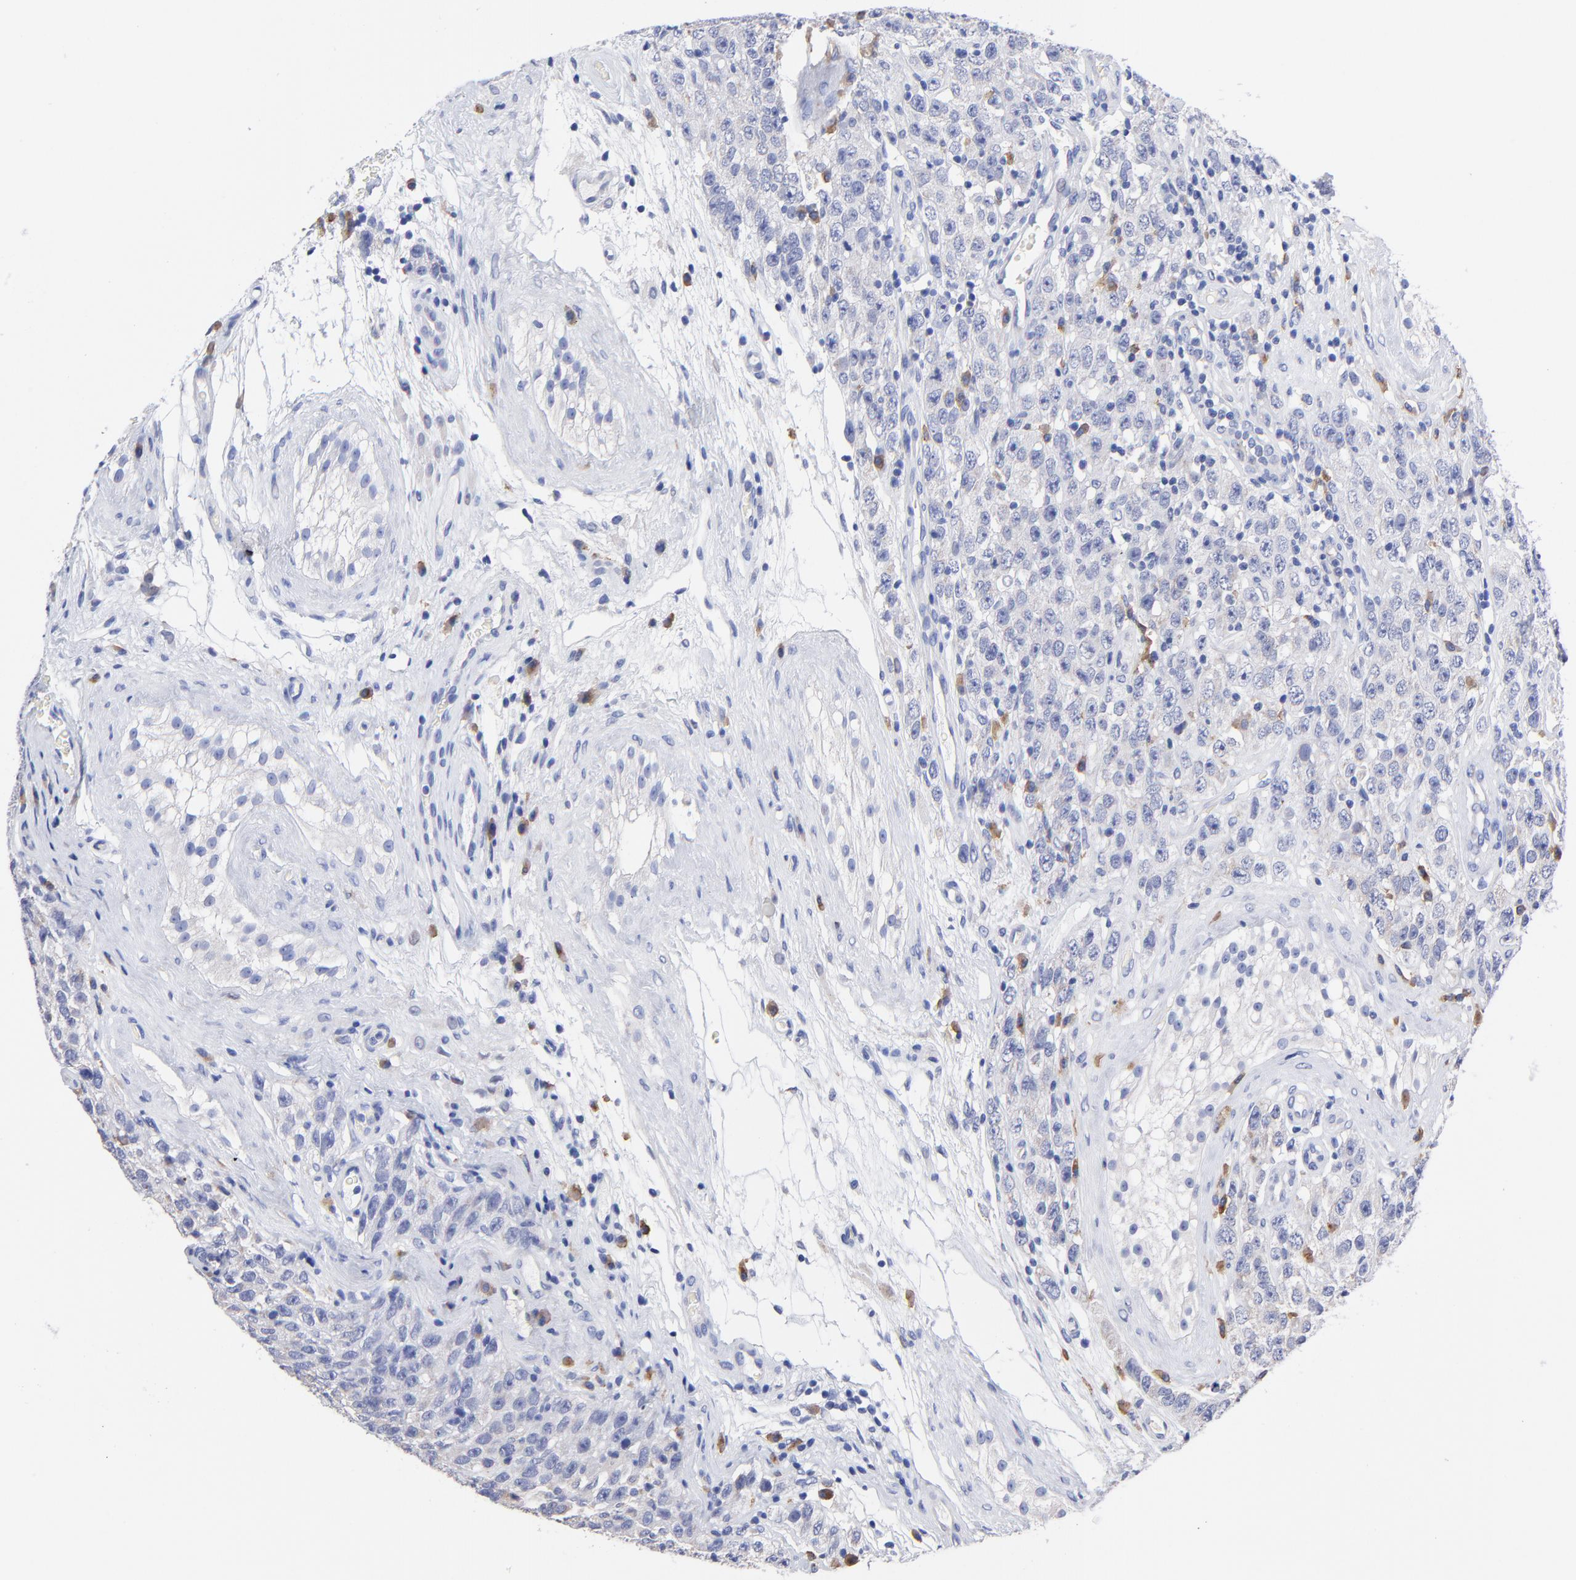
{"staining": {"intensity": "negative", "quantity": "none", "location": "none"}, "tissue": "testis cancer", "cell_type": "Tumor cells", "image_type": "cancer", "snomed": [{"axis": "morphology", "description": "Seminoma, NOS"}, {"axis": "topography", "description": "Testis"}], "caption": "The photomicrograph shows no significant staining in tumor cells of testis cancer (seminoma). Brightfield microscopy of immunohistochemistry (IHC) stained with DAB (3,3'-diaminobenzidine) (brown) and hematoxylin (blue), captured at high magnification.", "gene": "LAX1", "patient": {"sex": "male", "age": 52}}